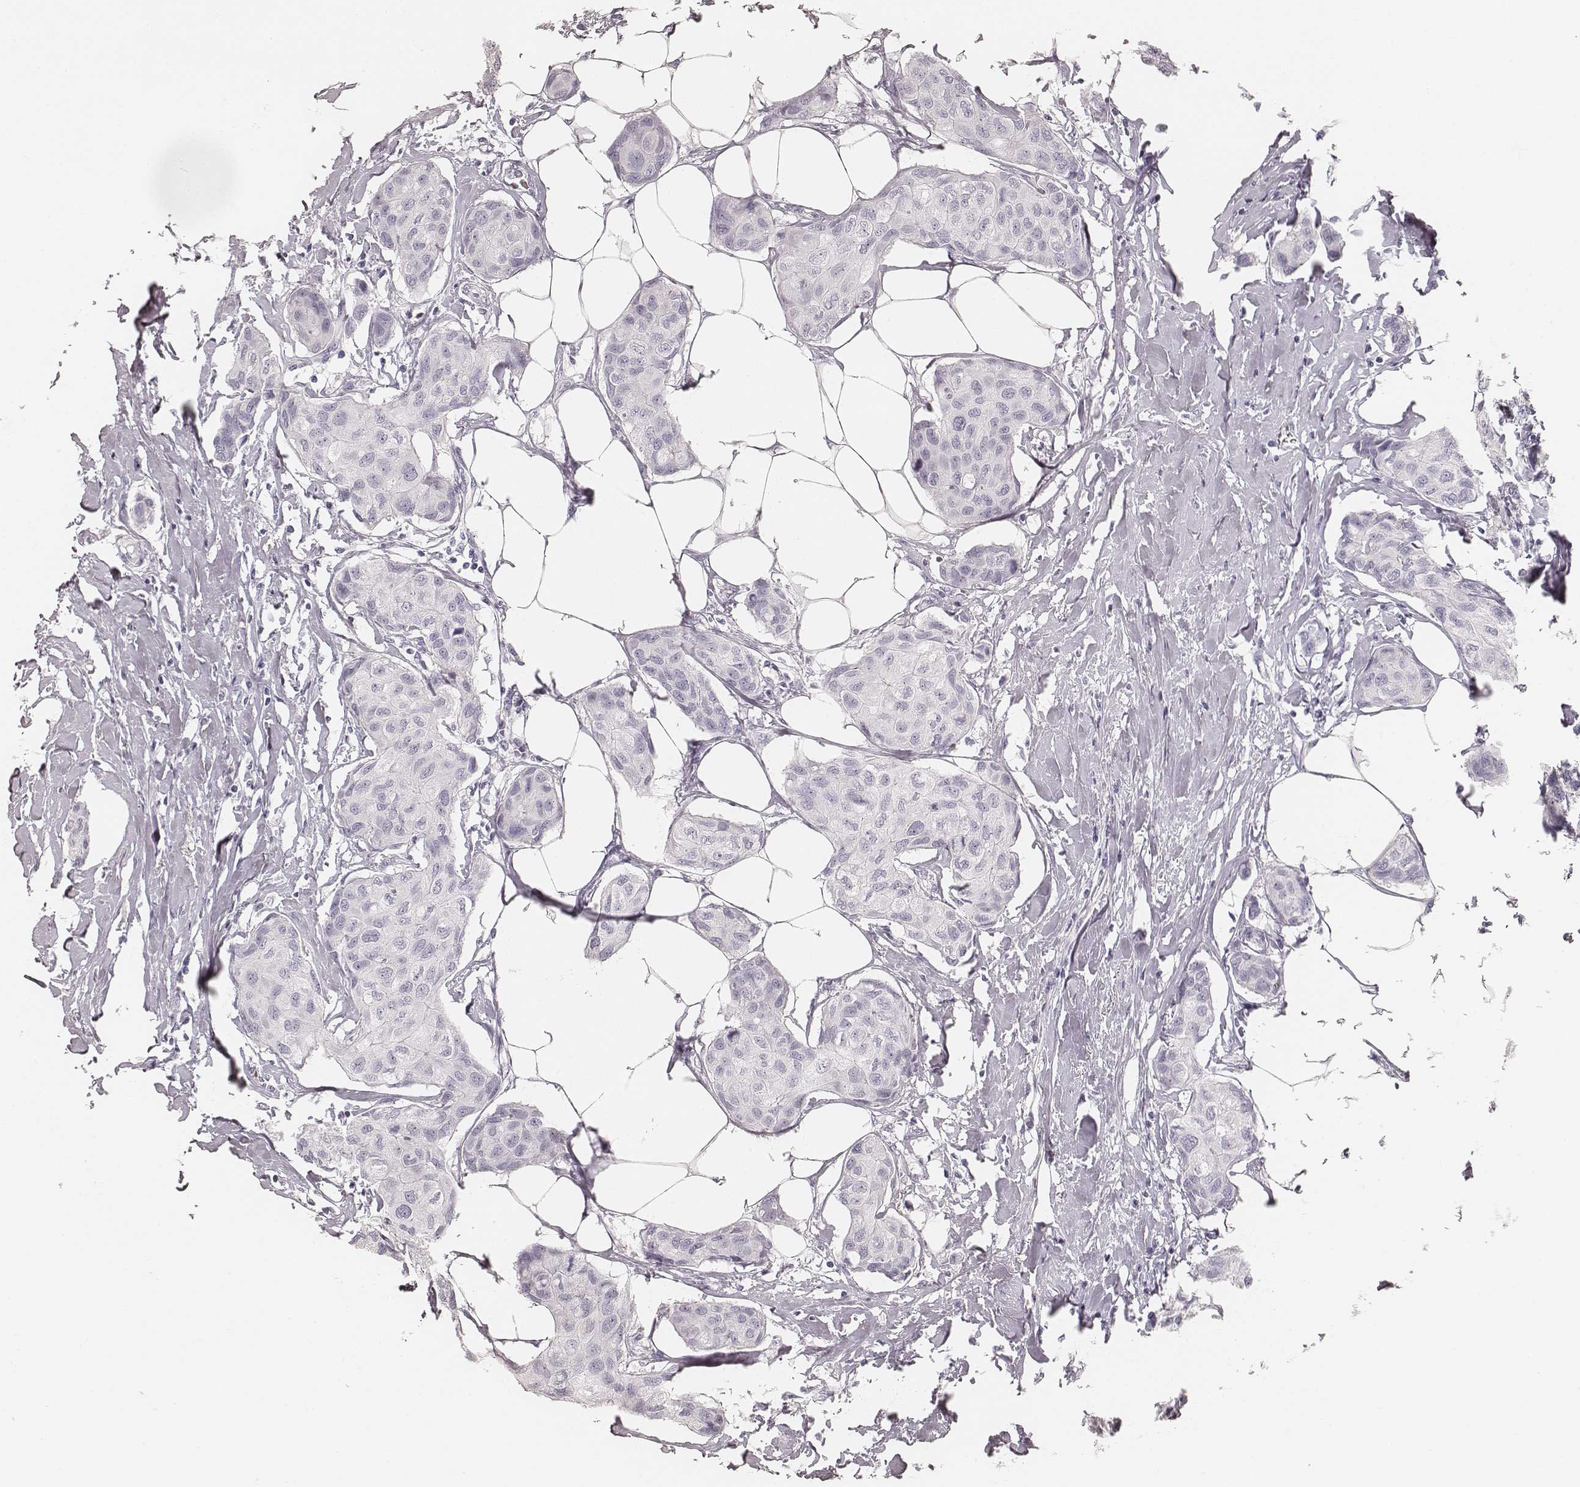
{"staining": {"intensity": "negative", "quantity": "none", "location": "none"}, "tissue": "breast cancer", "cell_type": "Tumor cells", "image_type": "cancer", "snomed": [{"axis": "morphology", "description": "Duct carcinoma"}, {"axis": "topography", "description": "Breast"}], "caption": "There is no significant expression in tumor cells of breast infiltrating ductal carcinoma.", "gene": "HNF4G", "patient": {"sex": "female", "age": 80}}